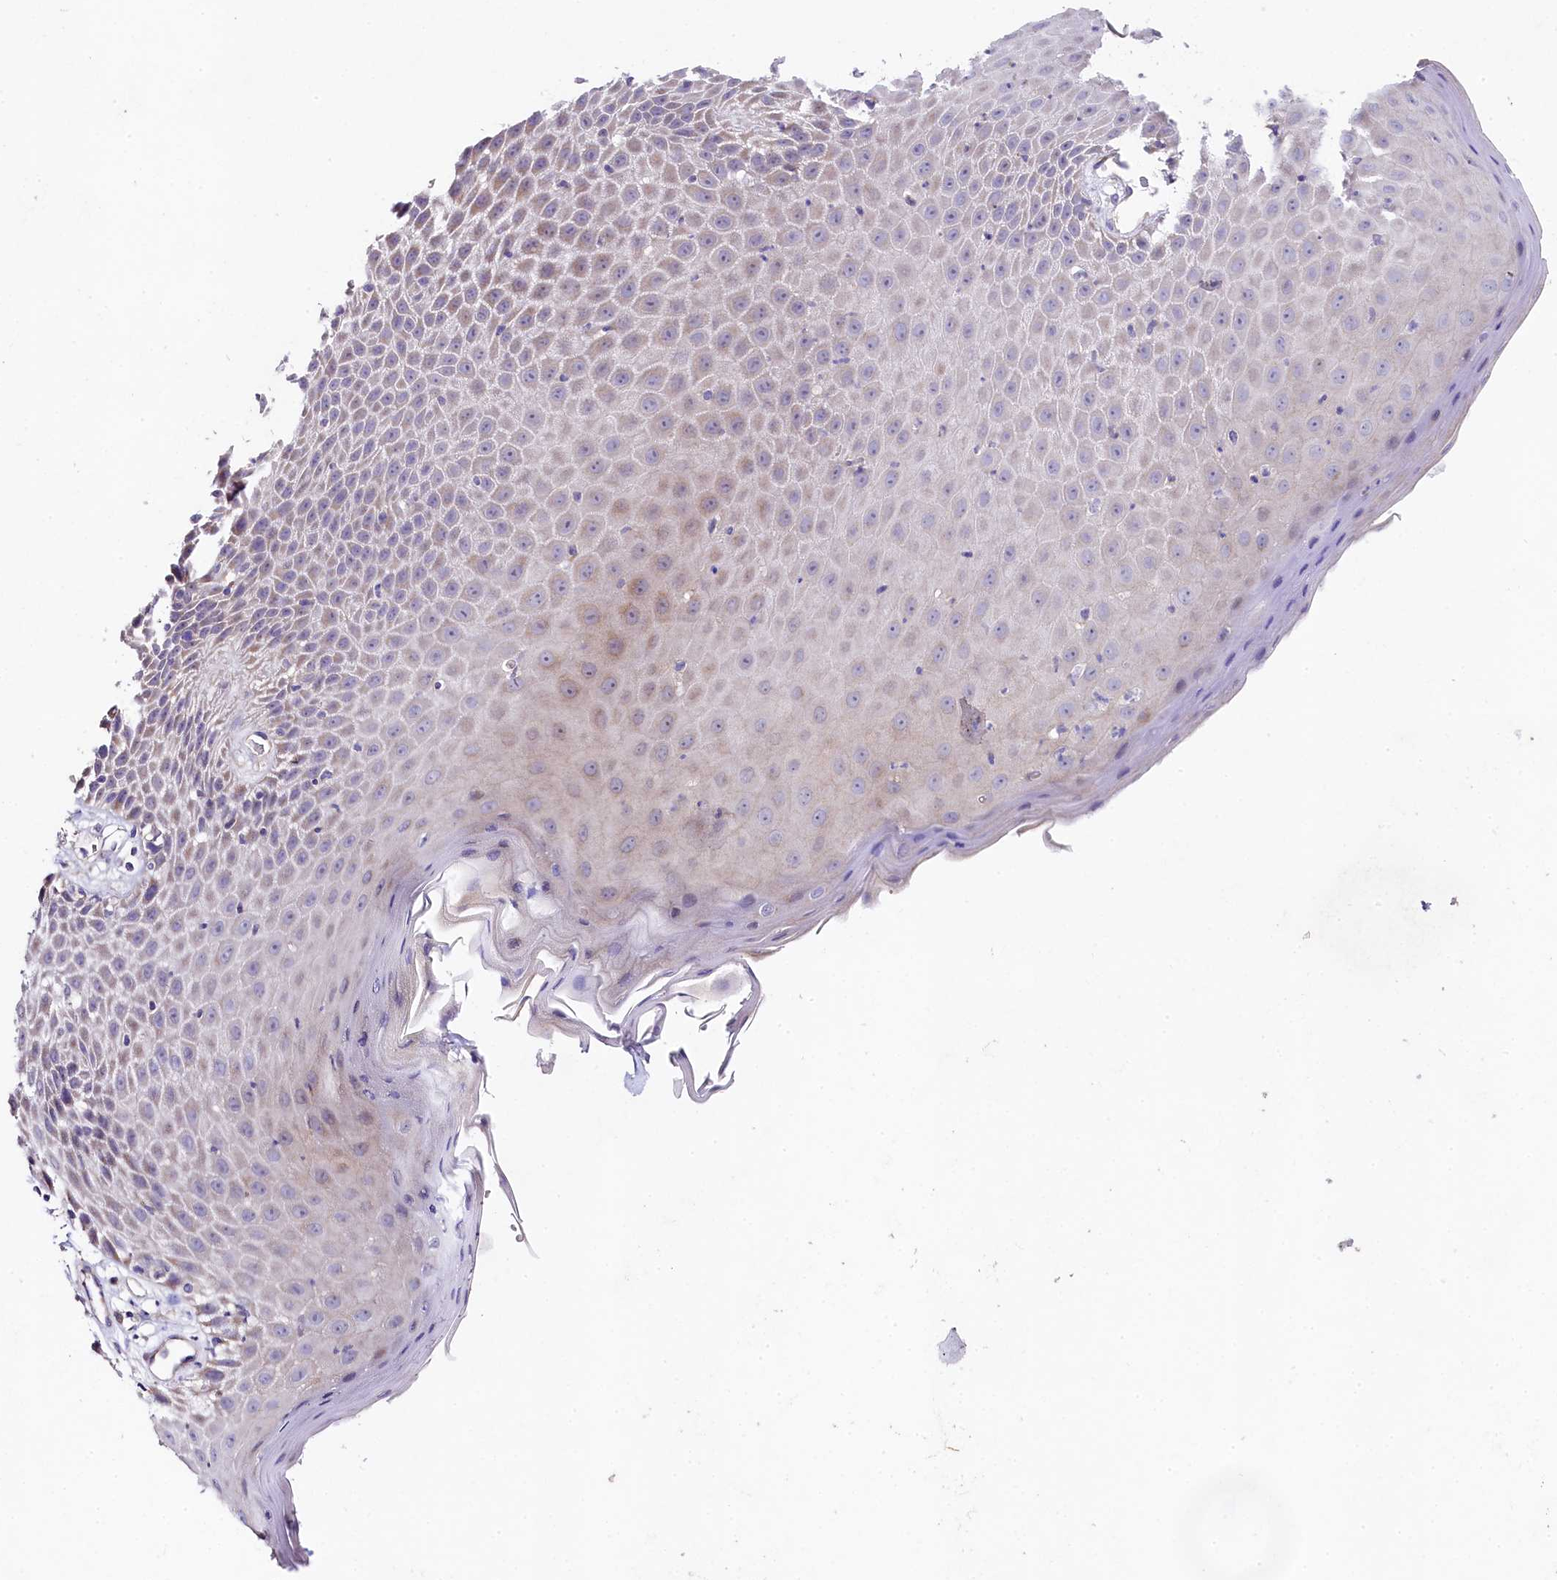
{"staining": {"intensity": "negative", "quantity": "none", "location": "none"}, "tissue": "skin", "cell_type": "Epidermal cells", "image_type": "normal", "snomed": [{"axis": "morphology", "description": "Normal tissue, NOS"}, {"axis": "topography", "description": "Vulva"}], "caption": "Immunohistochemistry micrograph of unremarkable skin: human skin stained with DAB (3,3'-diaminobenzidine) shows no significant protein positivity in epidermal cells. Nuclei are stained in blue.", "gene": "FXYD6", "patient": {"sex": "female", "age": 68}}